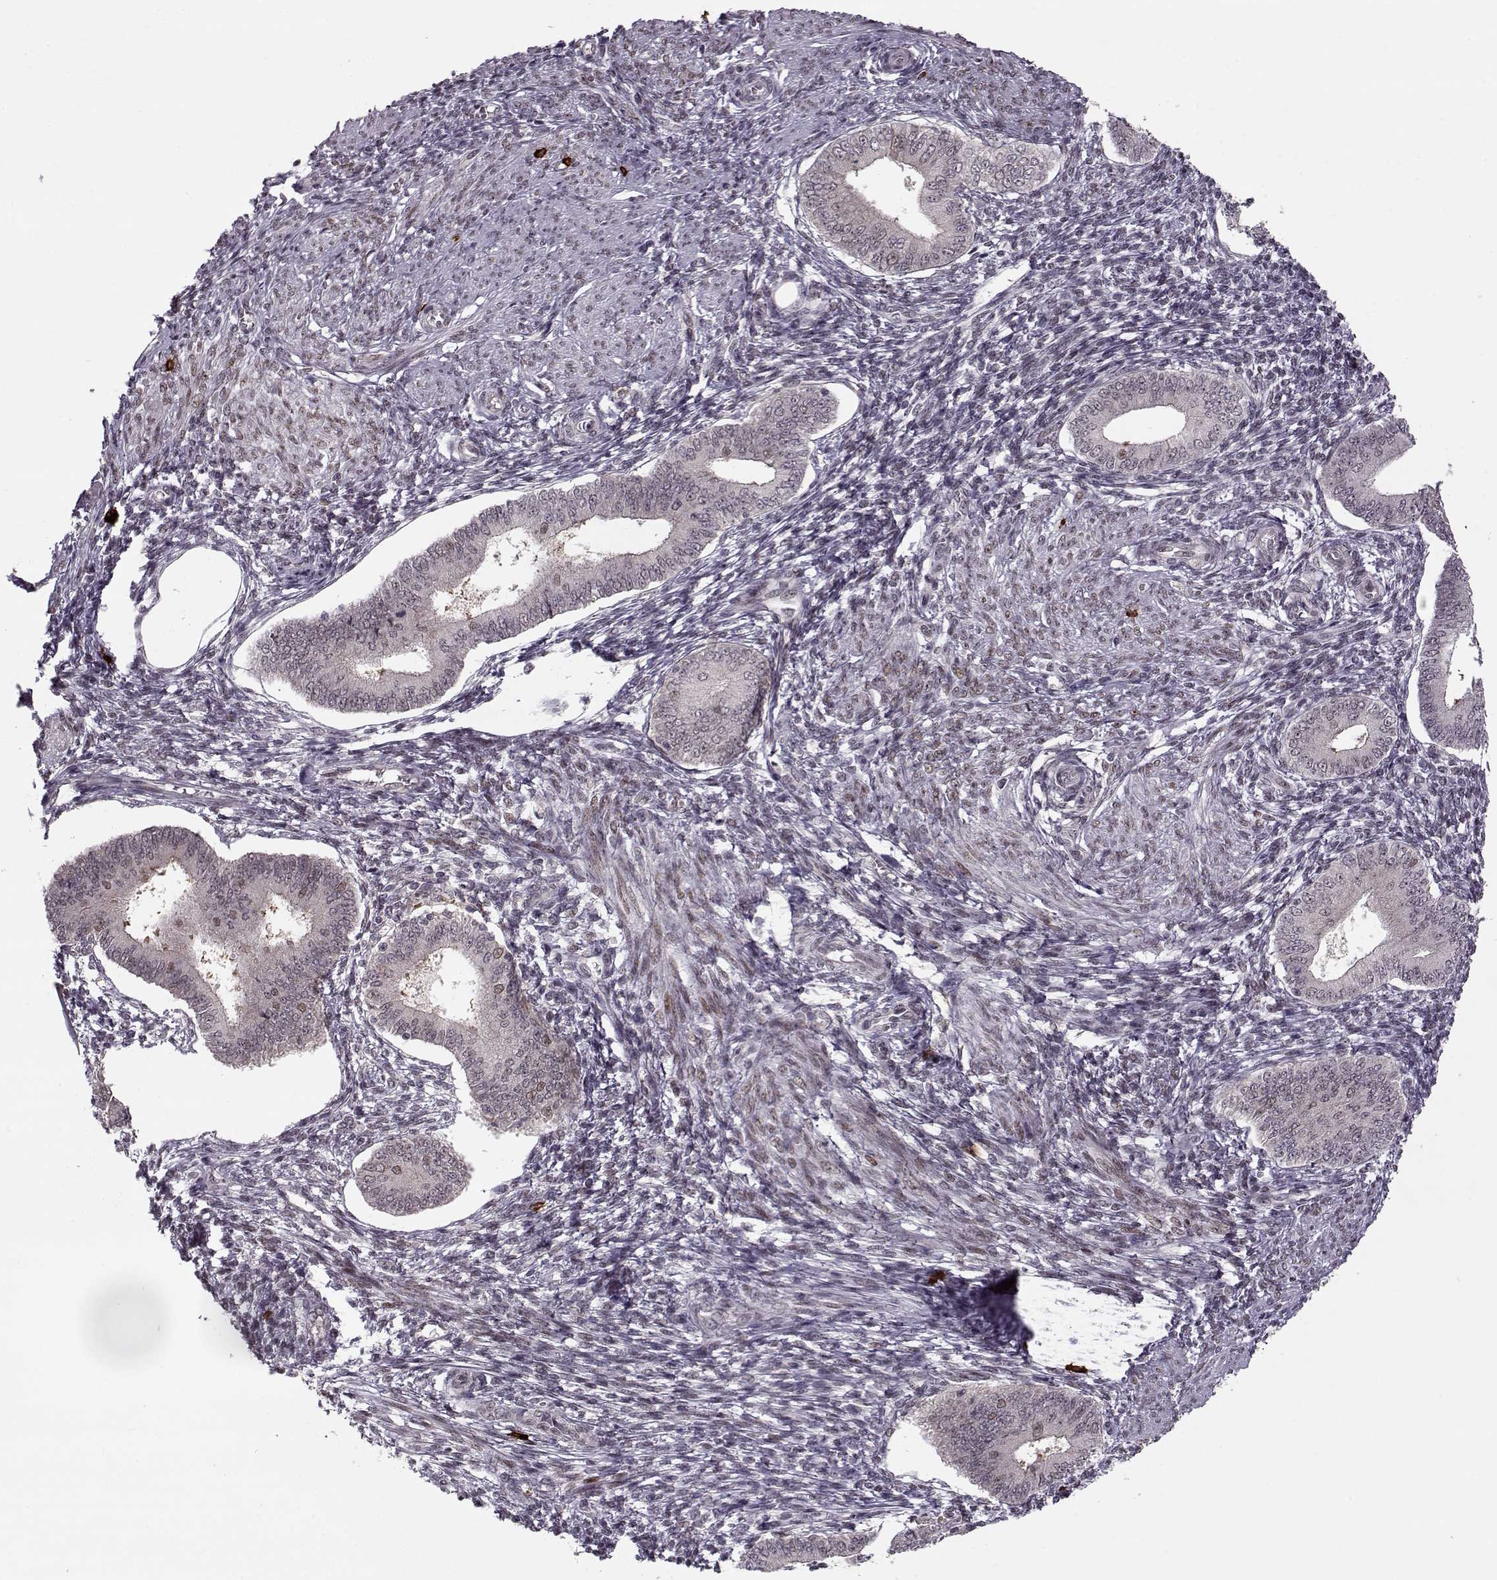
{"staining": {"intensity": "negative", "quantity": "none", "location": "none"}, "tissue": "endometrium", "cell_type": "Cells in endometrial stroma", "image_type": "normal", "snomed": [{"axis": "morphology", "description": "Normal tissue, NOS"}, {"axis": "topography", "description": "Endometrium"}], "caption": "Image shows no protein staining in cells in endometrial stroma of normal endometrium. The staining is performed using DAB brown chromogen with nuclei counter-stained in using hematoxylin.", "gene": "DENND4B", "patient": {"sex": "female", "age": 42}}